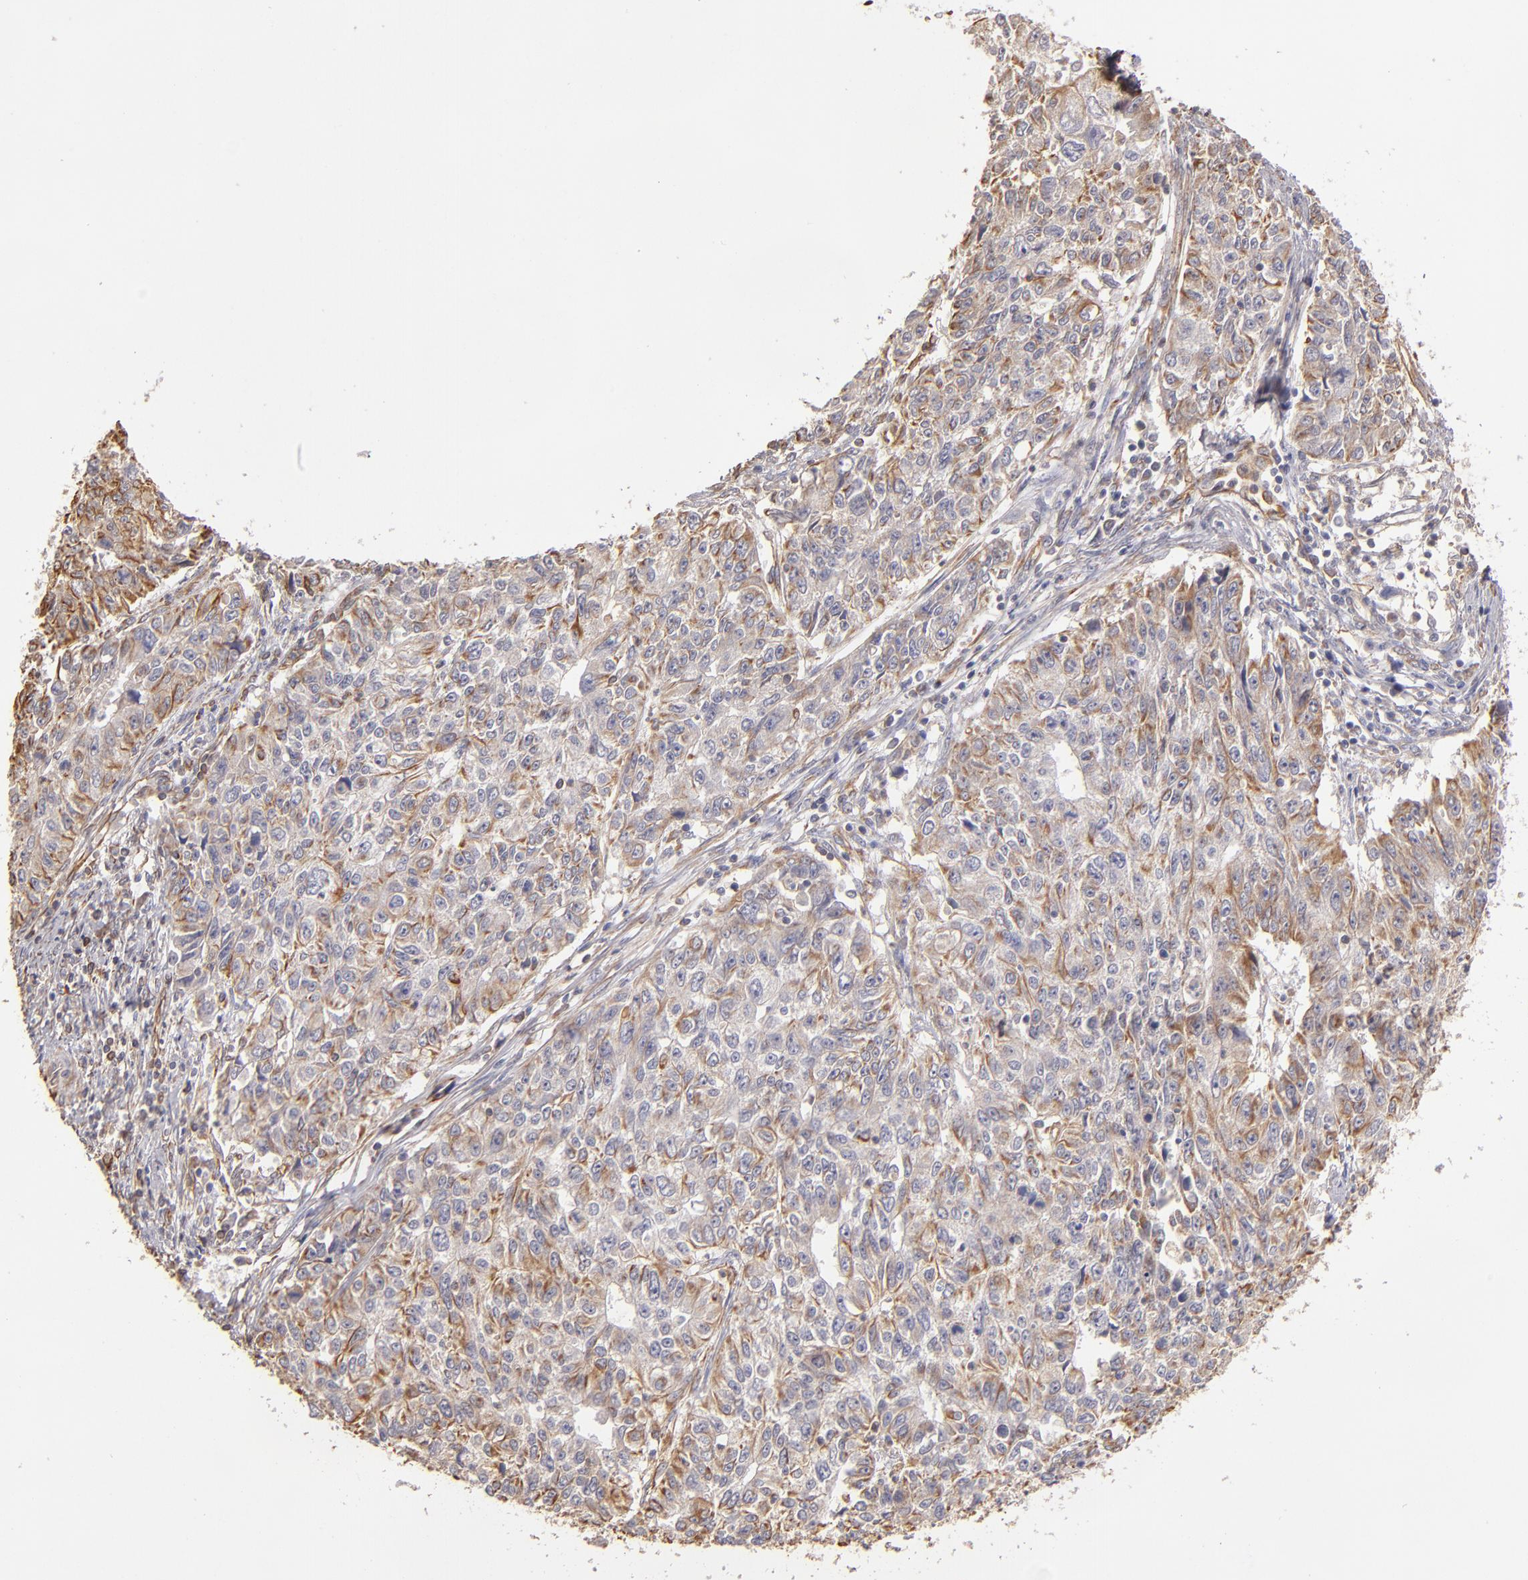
{"staining": {"intensity": "moderate", "quantity": ">75%", "location": "cytoplasmic/membranous"}, "tissue": "endometrial cancer", "cell_type": "Tumor cells", "image_type": "cancer", "snomed": [{"axis": "morphology", "description": "Adenocarcinoma, NOS"}, {"axis": "topography", "description": "Endometrium"}], "caption": "DAB immunohistochemical staining of adenocarcinoma (endometrial) reveals moderate cytoplasmic/membranous protein staining in approximately >75% of tumor cells.", "gene": "ABCC1", "patient": {"sex": "female", "age": 42}}